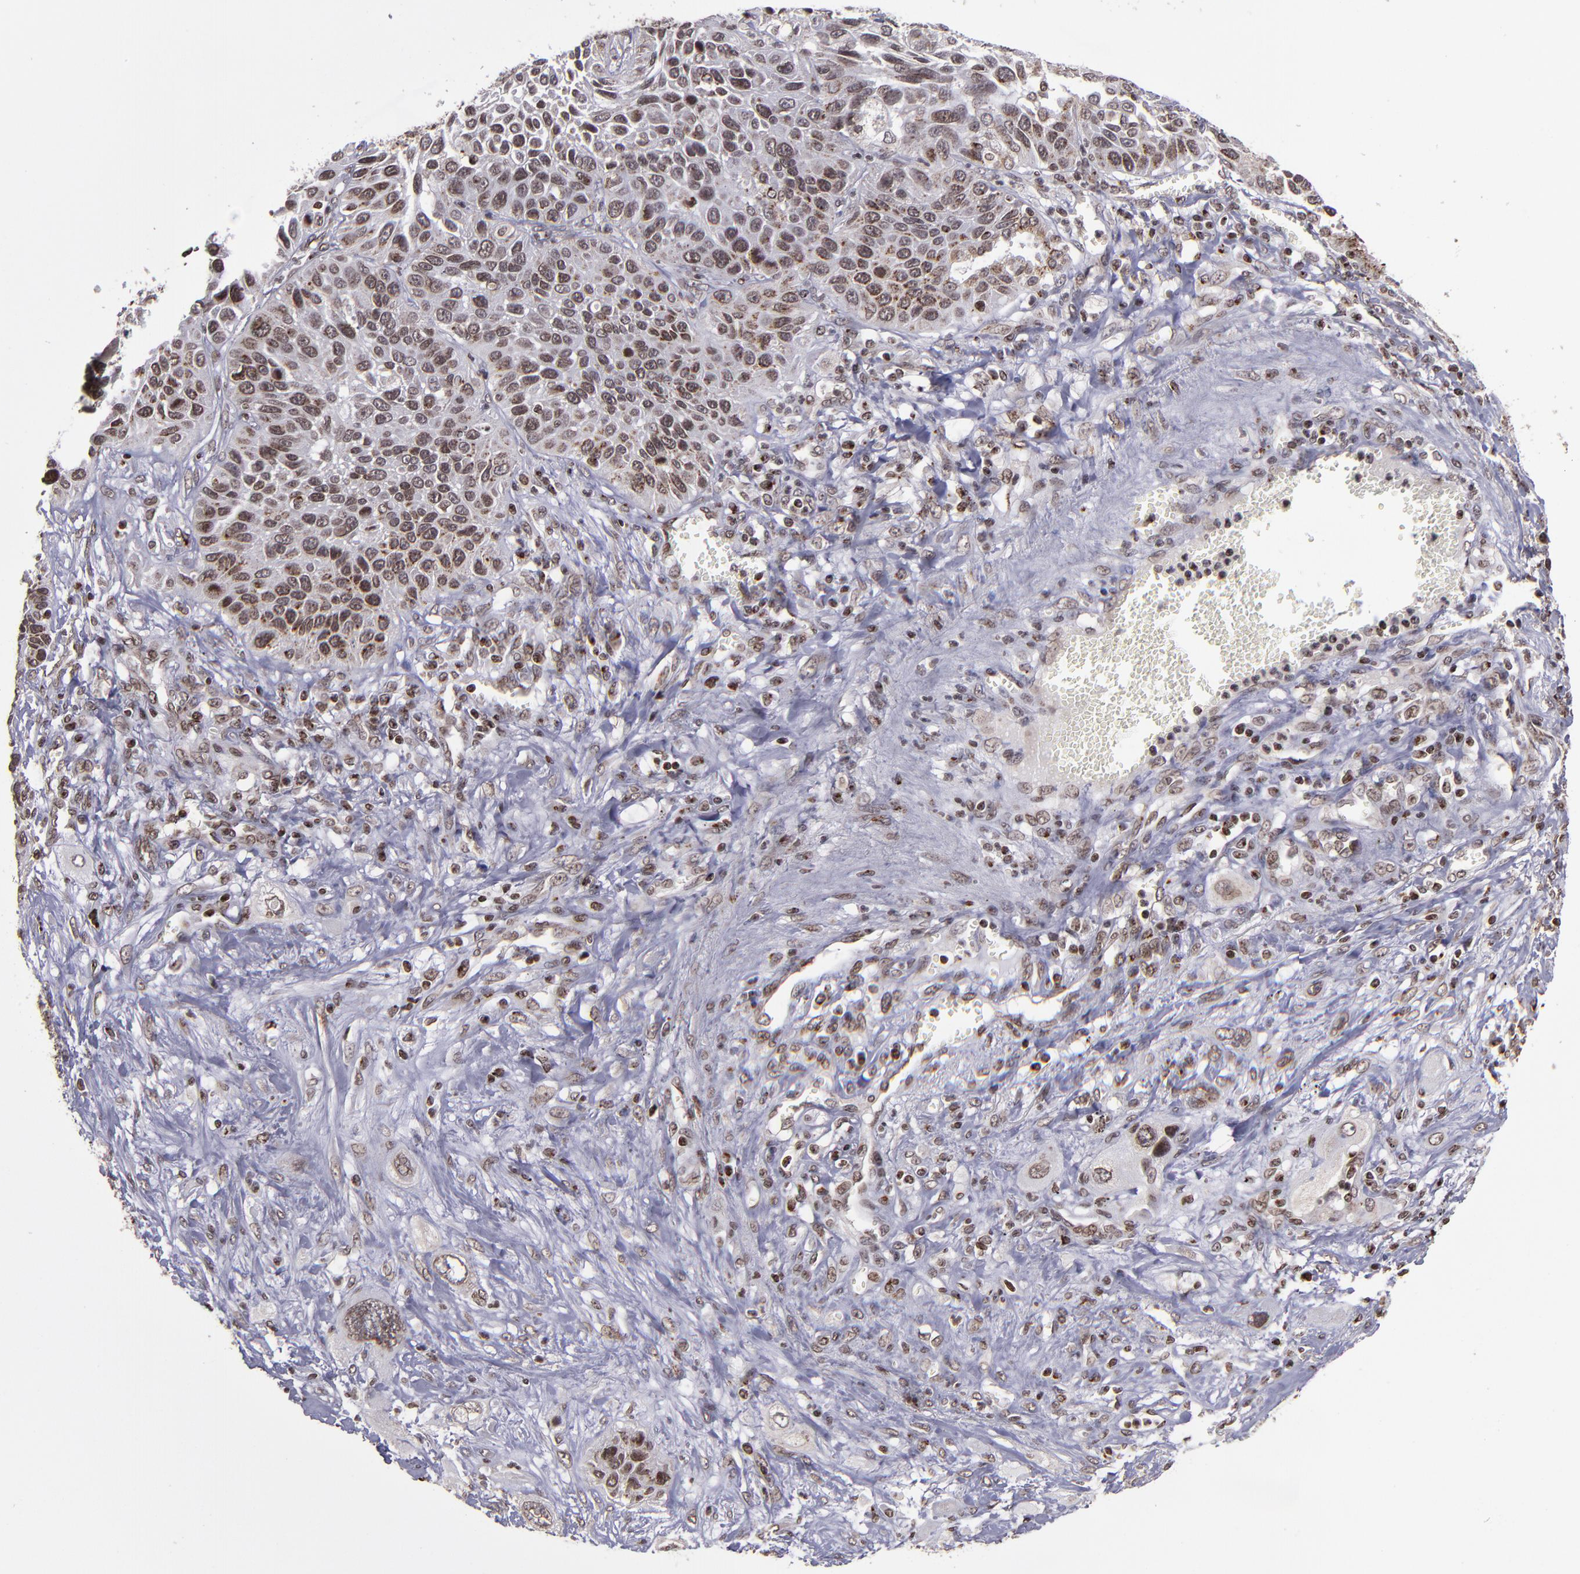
{"staining": {"intensity": "moderate", "quantity": ">75%", "location": "cytoplasmic/membranous,nuclear"}, "tissue": "lung cancer", "cell_type": "Tumor cells", "image_type": "cancer", "snomed": [{"axis": "morphology", "description": "Squamous cell carcinoma, NOS"}, {"axis": "topography", "description": "Lung"}], "caption": "A medium amount of moderate cytoplasmic/membranous and nuclear positivity is seen in about >75% of tumor cells in lung cancer (squamous cell carcinoma) tissue.", "gene": "CSDC2", "patient": {"sex": "female", "age": 76}}